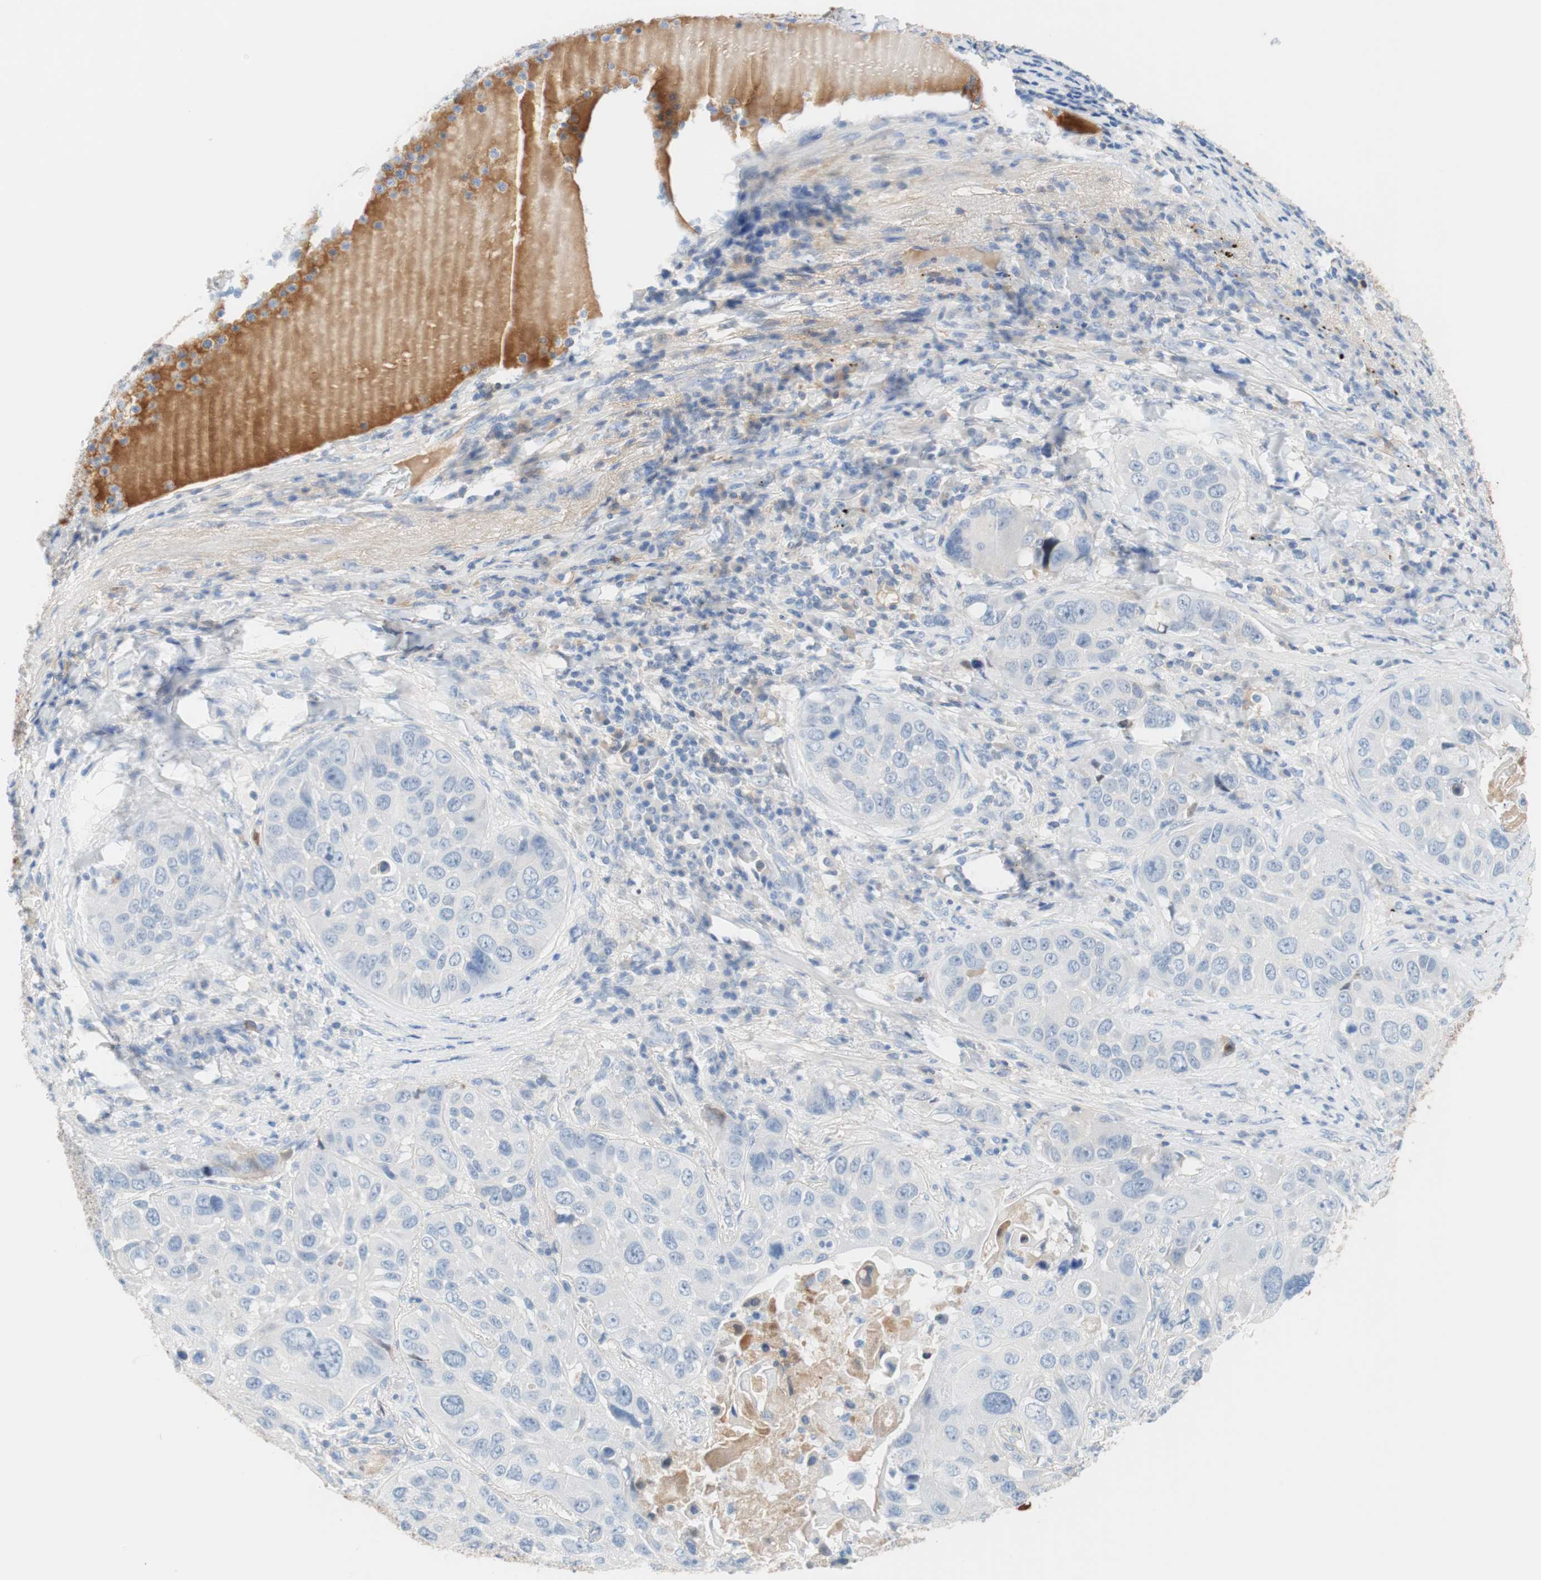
{"staining": {"intensity": "negative", "quantity": "none", "location": "none"}, "tissue": "lung cancer", "cell_type": "Tumor cells", "image_type": "cancer", "snomed": [{"axis": "morphology", "description": "Squamous cell carcinoma, NOS"}, {"axis": "topography", "description": "Lung"}], "caption": "Histopathology image shows no protein staining in tumor cells of lung cancer (squamous cell carcinoma) tissue. (IHC, brightfield microscopy, high magnification).", "gene": "RBP4", "patient": {"sex": "male", "age": 57}}